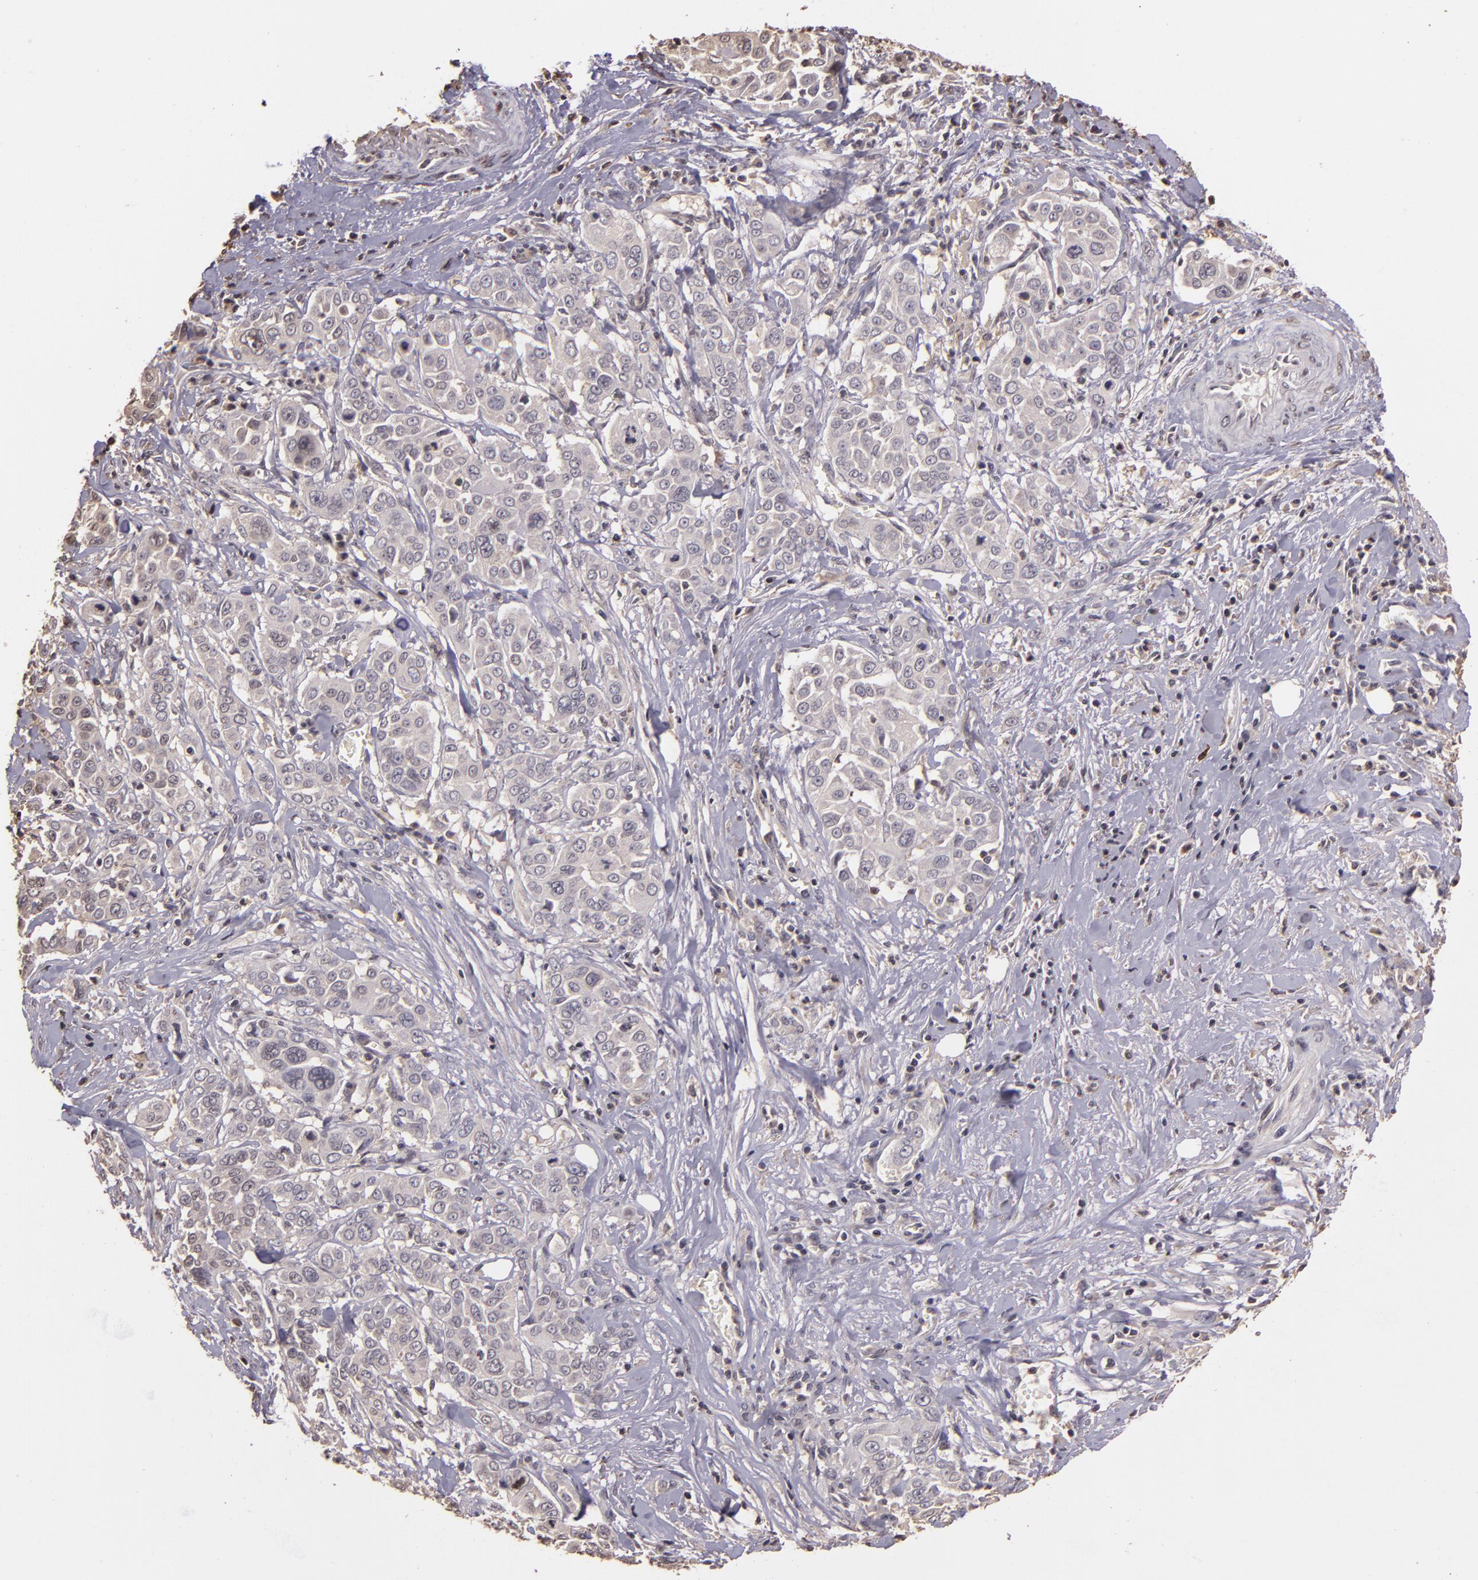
{"staining": {"intensity": "negative", "quantity": "none", "location": "none"}, "tissue": "pancreatic cancer", "cell_type": "Tumor cells", "image_type": "cancer", "snomed": [{"axis": "morphology", "description": "Adenocarcinoma, NOS"}, {"axis": "topography", "description": "Pancreas"}], "caption": "This photomicrograph is of pancreatic cancer stained with IHC to label a protein in brown with the nuclei are counter-stained blue. There is no staining in tumor cells.", "gene": "ARPC2", "patient": {"sex": "female", "age": 52}}